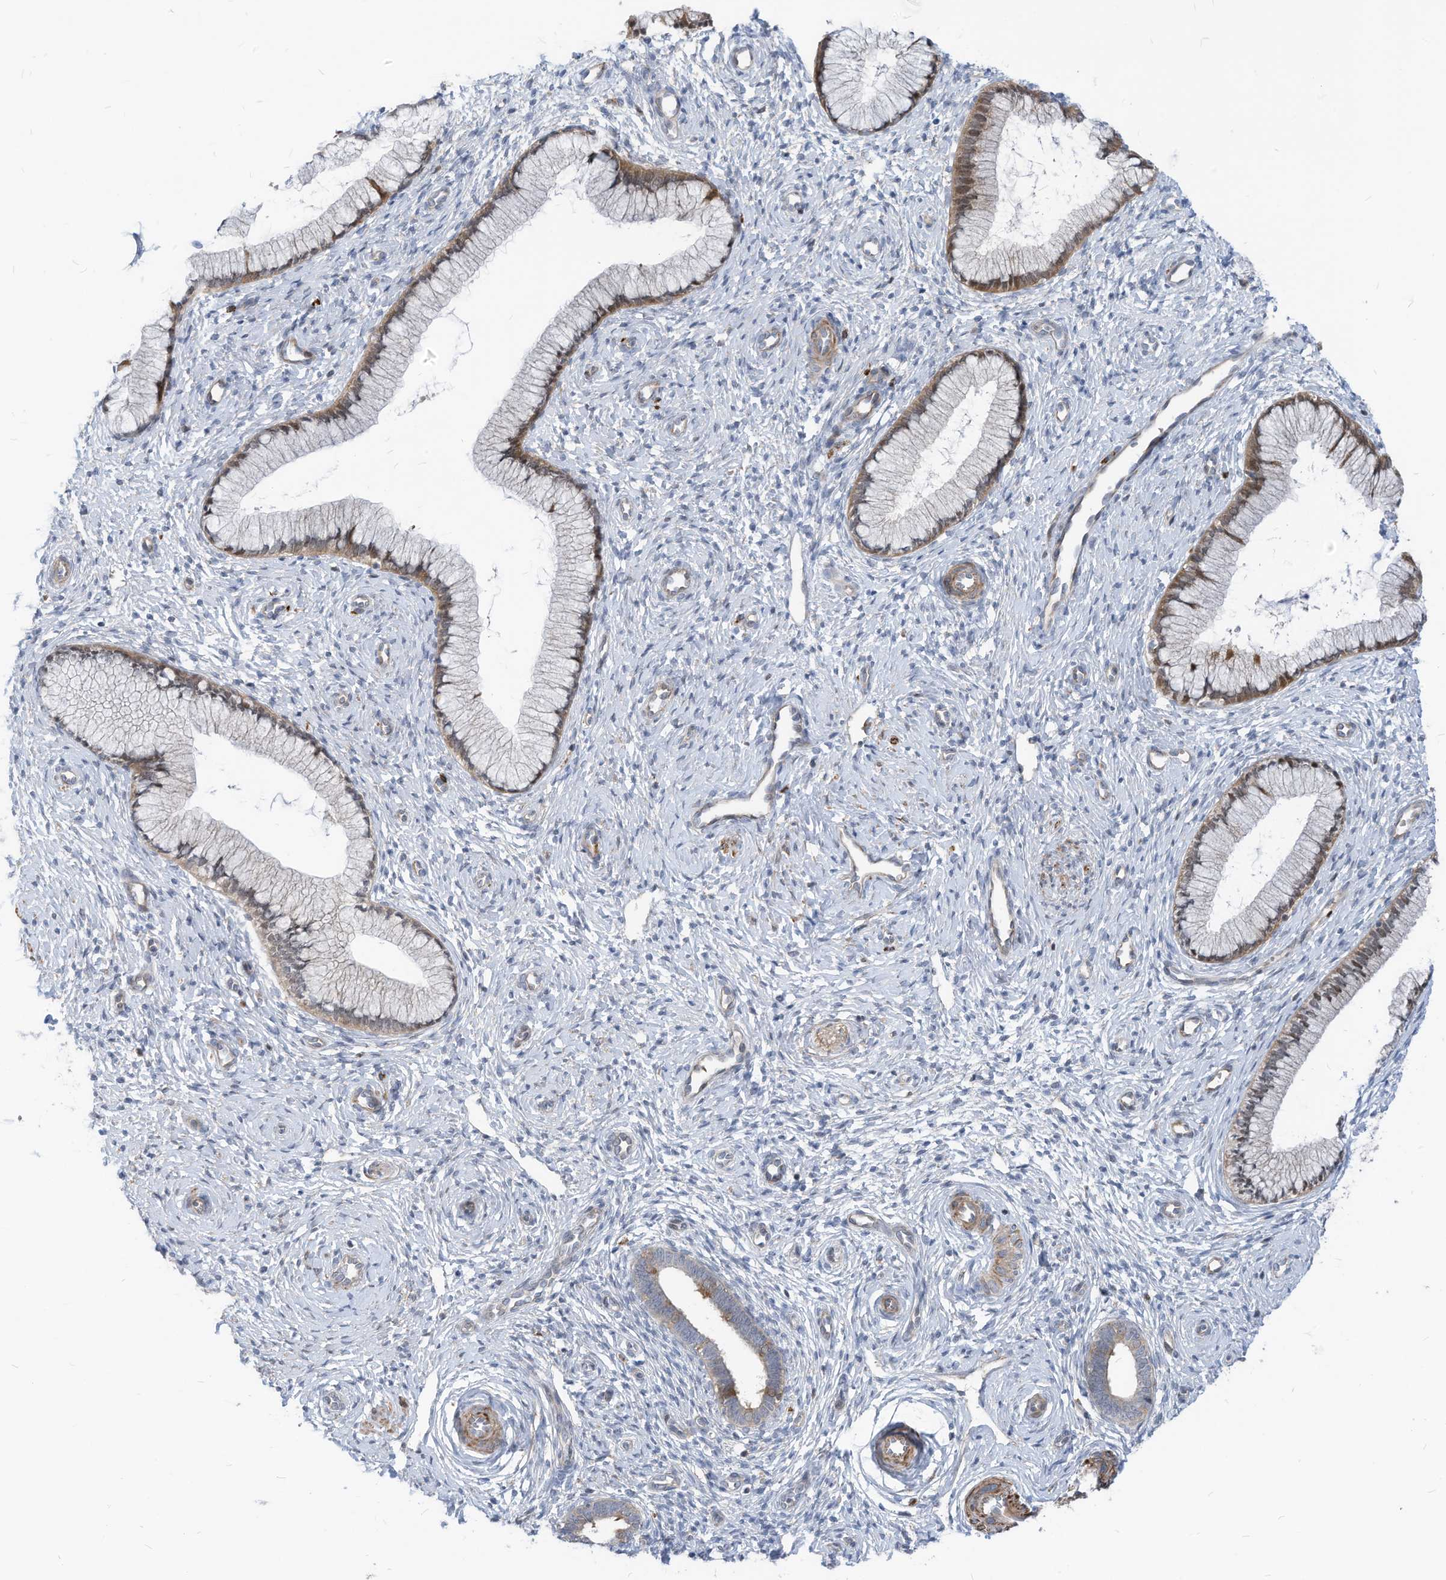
{"staining": {"intensity": "moderate", "quantity": "25%-75%", "location": "cytoplasmic/membranous,nuclear"}, "tissue": "cervix", "cell_type": "Glandular cells", "image_type": "normal", "snomed": [{"axis": "morphology", "description": "Normal tissue, NOS"}, {"axis": "topography", "description": "Cervix"}], "caption": "Cervix stained for a protein displays moderate cytoplasmic/membranous,nuclear positivity in glandular cells. Using DAB (brown) and hematoxylin (blue) stains, captured at high magnification using brightfield microscopy.", "gene": "GPATCH3", "patient": {"sex": "female", "age": 27}}